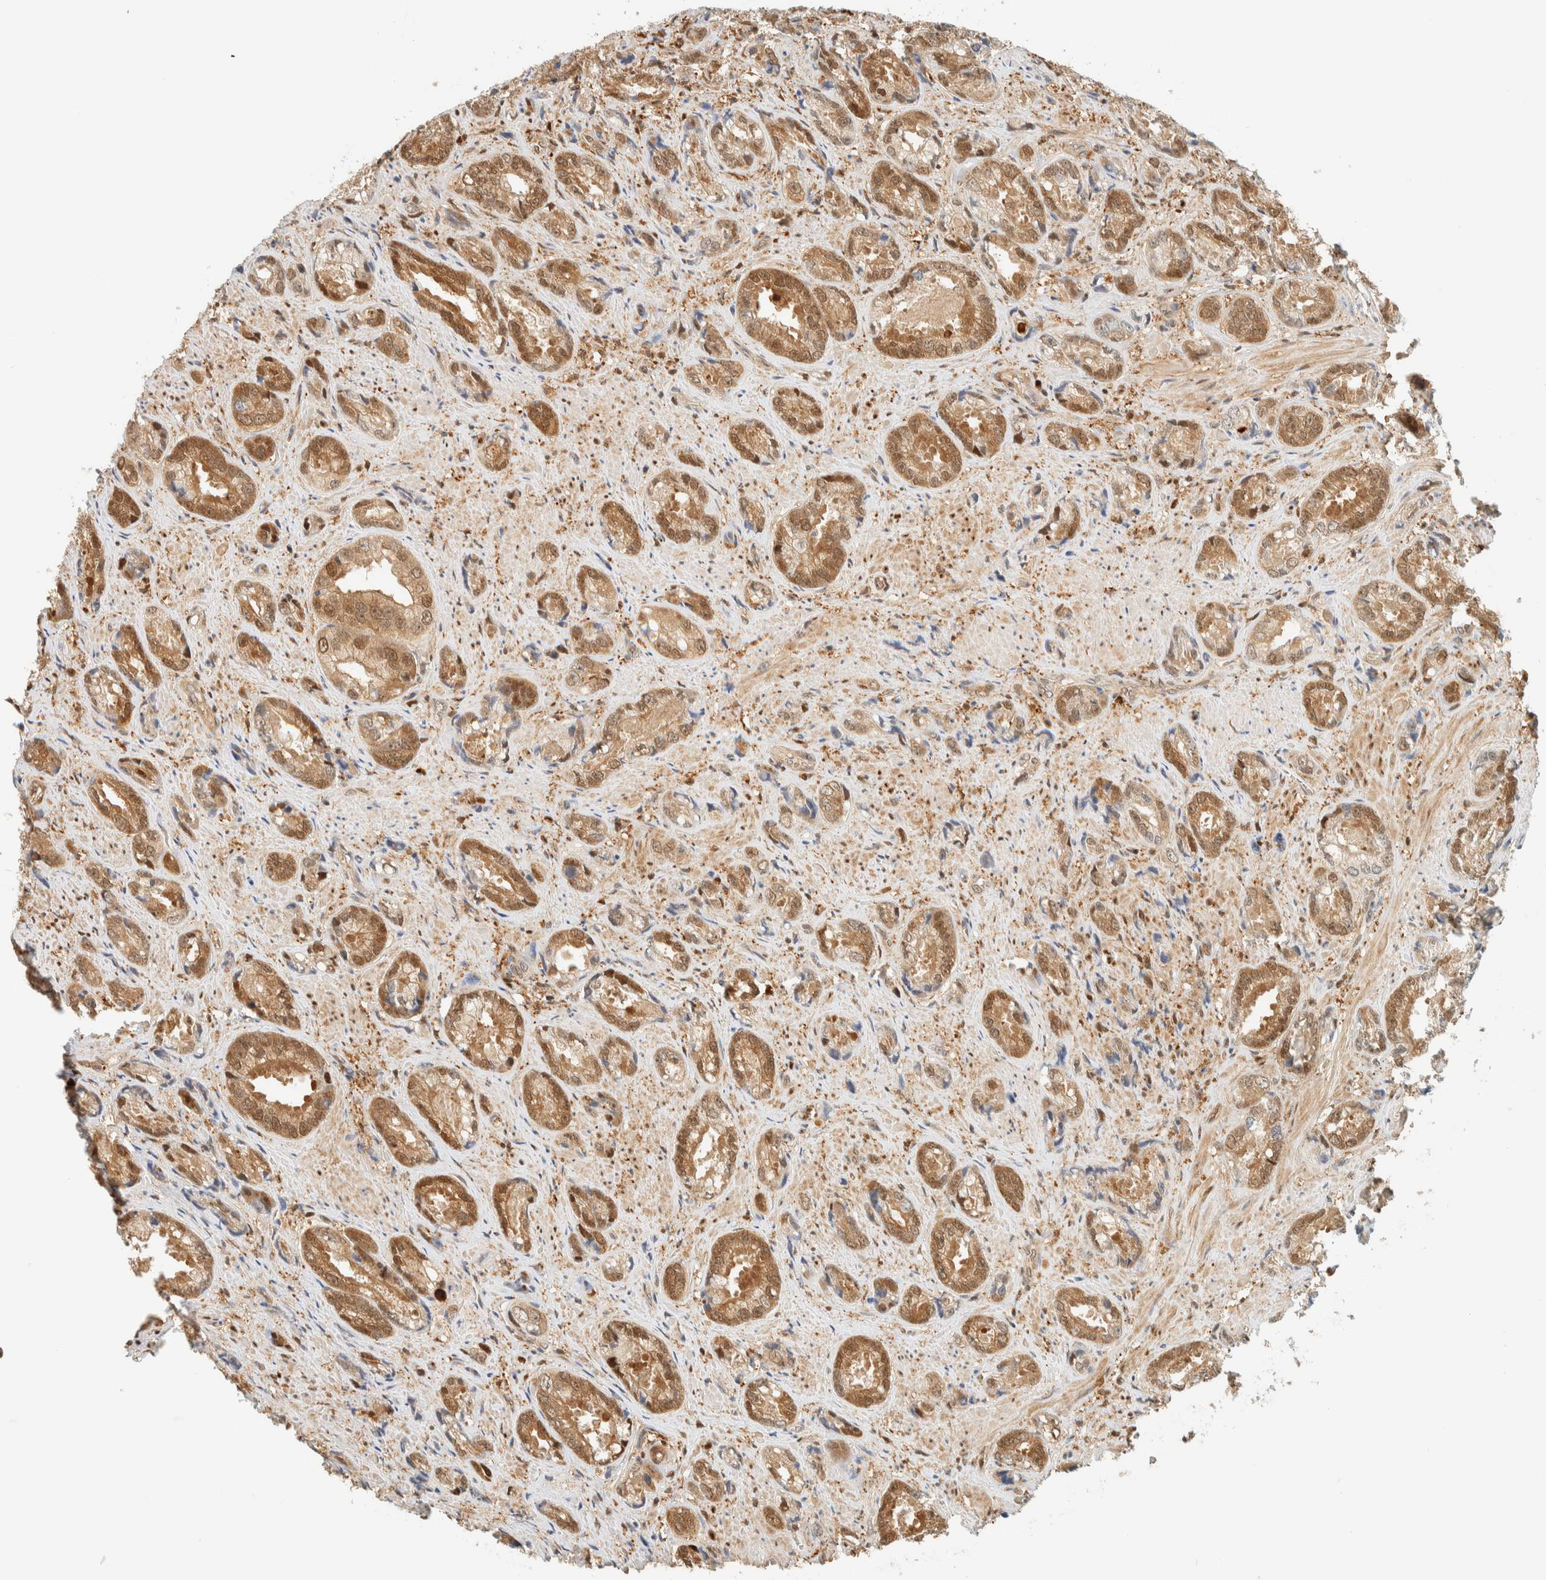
{"staining": {"intensity": "moderate", "quantity": ">75%", "location": "cytoplasmic/membranous,nuclear"}, "tissue": "prostate cancer", "cell_type": "Tumor cells", "image_type": "cancer", "snomed": [{"axis": "morphology", "description": "Adenocarcinoma, High grade"}, {"axis": "topography", "description": "Prostate"}], "caption": "About >75% of tumor cells in prostate cancer (high-grade adenocarcinoma) reveal moderate cytoplasmic/membranous and nuclear protein staining as visualized by brown immunohistochemical staining.", "gene": "ZBTB37", "patient": {"sex": "male", "age": 61}}